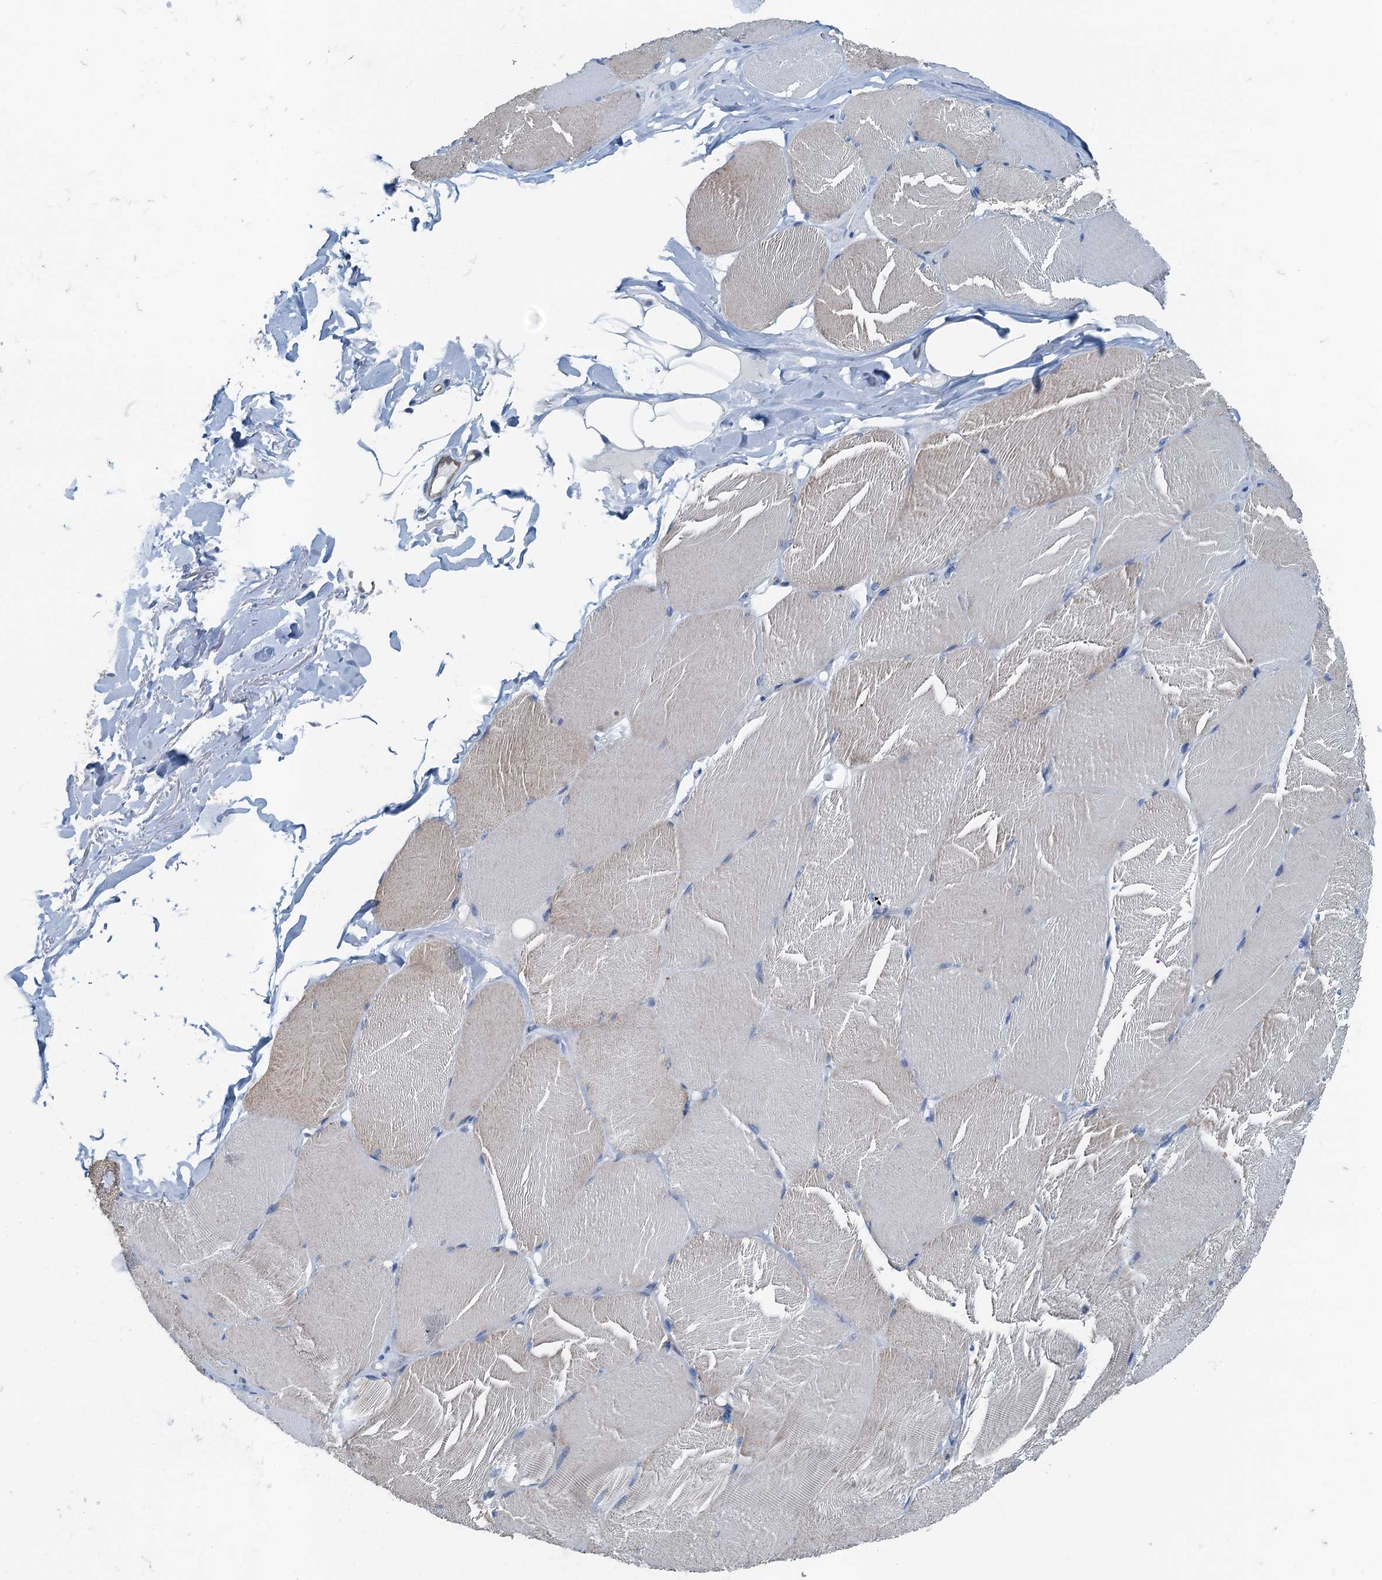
{"staining": {"intensity": "negative", "quantity": "none", "location": "none"}, "tissue": "skeletal muscle", "cell_type": "Myocytes", "image_type": "normal", "snomed": [{"axis": "morphology", "description": "Normal tissue, NOS"}, {"axis": "topography", "description": "Skin"}, {"axis": "topography", "description": "Skeletal muscle"}], "caption": "This is an IHC micrograph of unremarkable skeletal muscle. There is no staining in myocytes.", "gene": "GFOD2", "patient": {"sex": "male", "age": 83}}